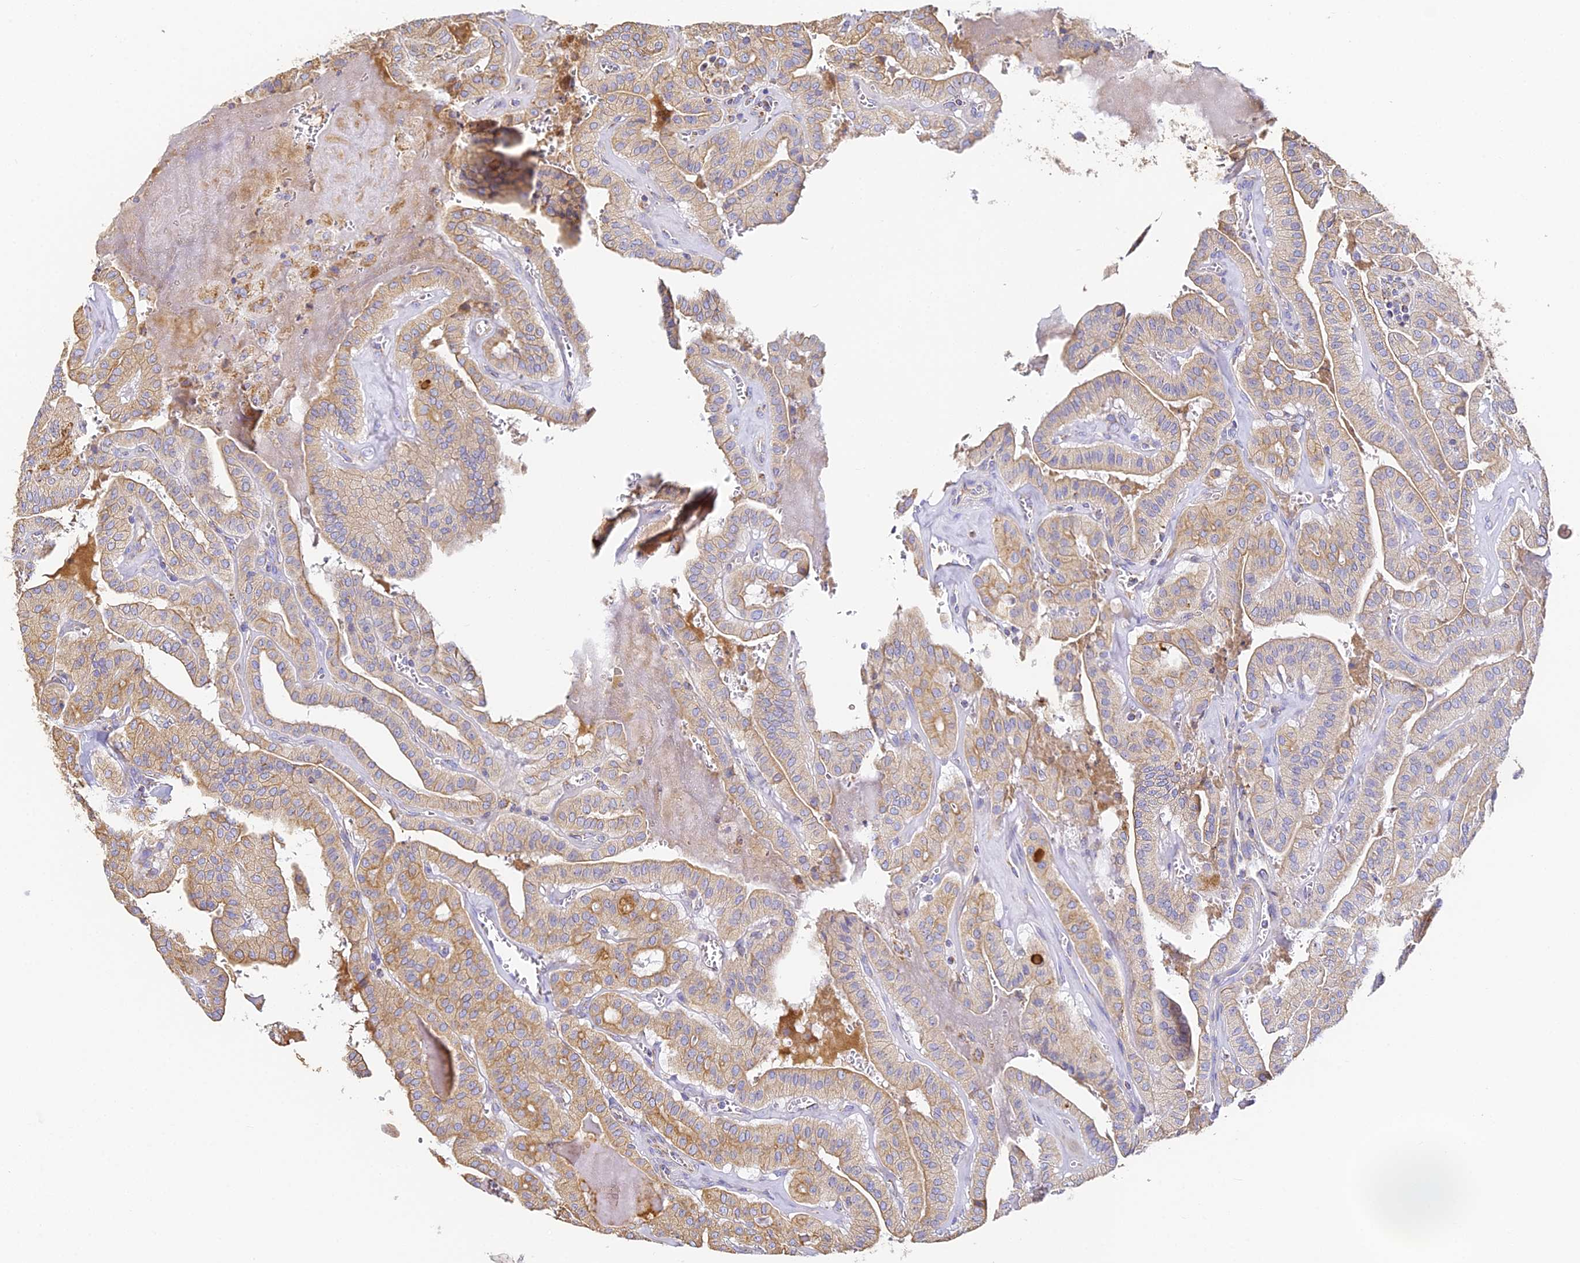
{"staining": {"intensity": "moderate", "quantity": "25%-75%", "location": "cytoplasmic/membranous"}, "tissue": "thyroid cancer", "cell_type": "Tumor cells", "image_type": "cancer", "snomed": [{"axis": "morphology", "description": "Papillary adenocarcinoma, NOS"}, {"axis": "topography", "description": "Thyroid gland"}], "caption": "About 25%-75% of tumor cells in human papillary adenocarcinoma (thyroid) exhibit moderate cytoplasmic/membranous protein expression as visualized by brown immunohistochemical staining.", "gene": "COX6C", "patient": {"sex": "male", "age": 52}}